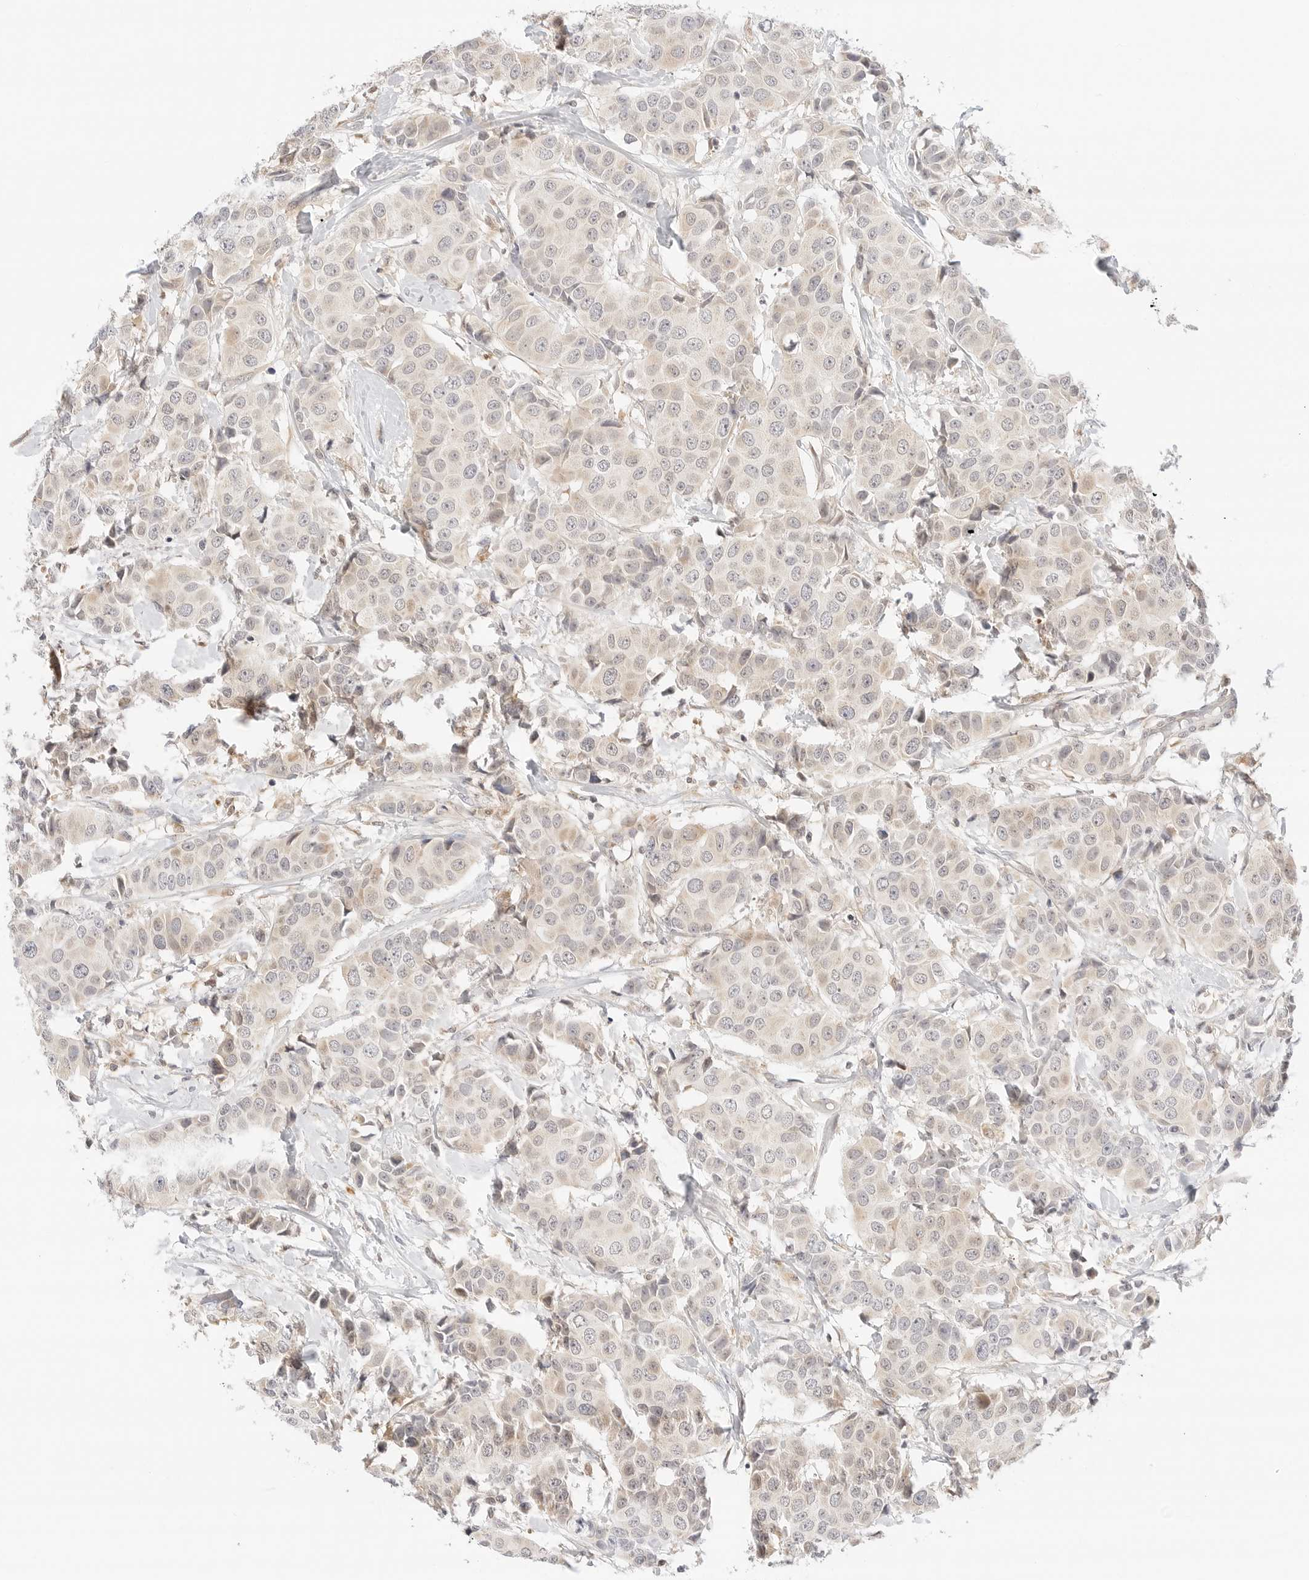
{"staining": {"intensity": "weak", "quantity": "<25%", "location": "cytoplasmic/membranous"}, "tissue": "breast cancer", "cell_type": "Tumor cells", "image_type": "cancer", "snomed": [{"axis": "morphology", "description": "Normal tissue, NOS"}, {"axis": "morphology", "description": "Duct carcinoma"}, {"axis": "topography", "description": "Breast"}], "caption": "Immunohistochemistry (IHC) image of breast cancer stained for a protein (brown), which shows no positivity in tumor cells. (Stains: DAB immunohistochemistry with hematoxylin counter stain, Microscopy: brightfield microscopy at high magnification).", "gene": "ERO1B", "patient": {"sex": "female", "age": 39}}